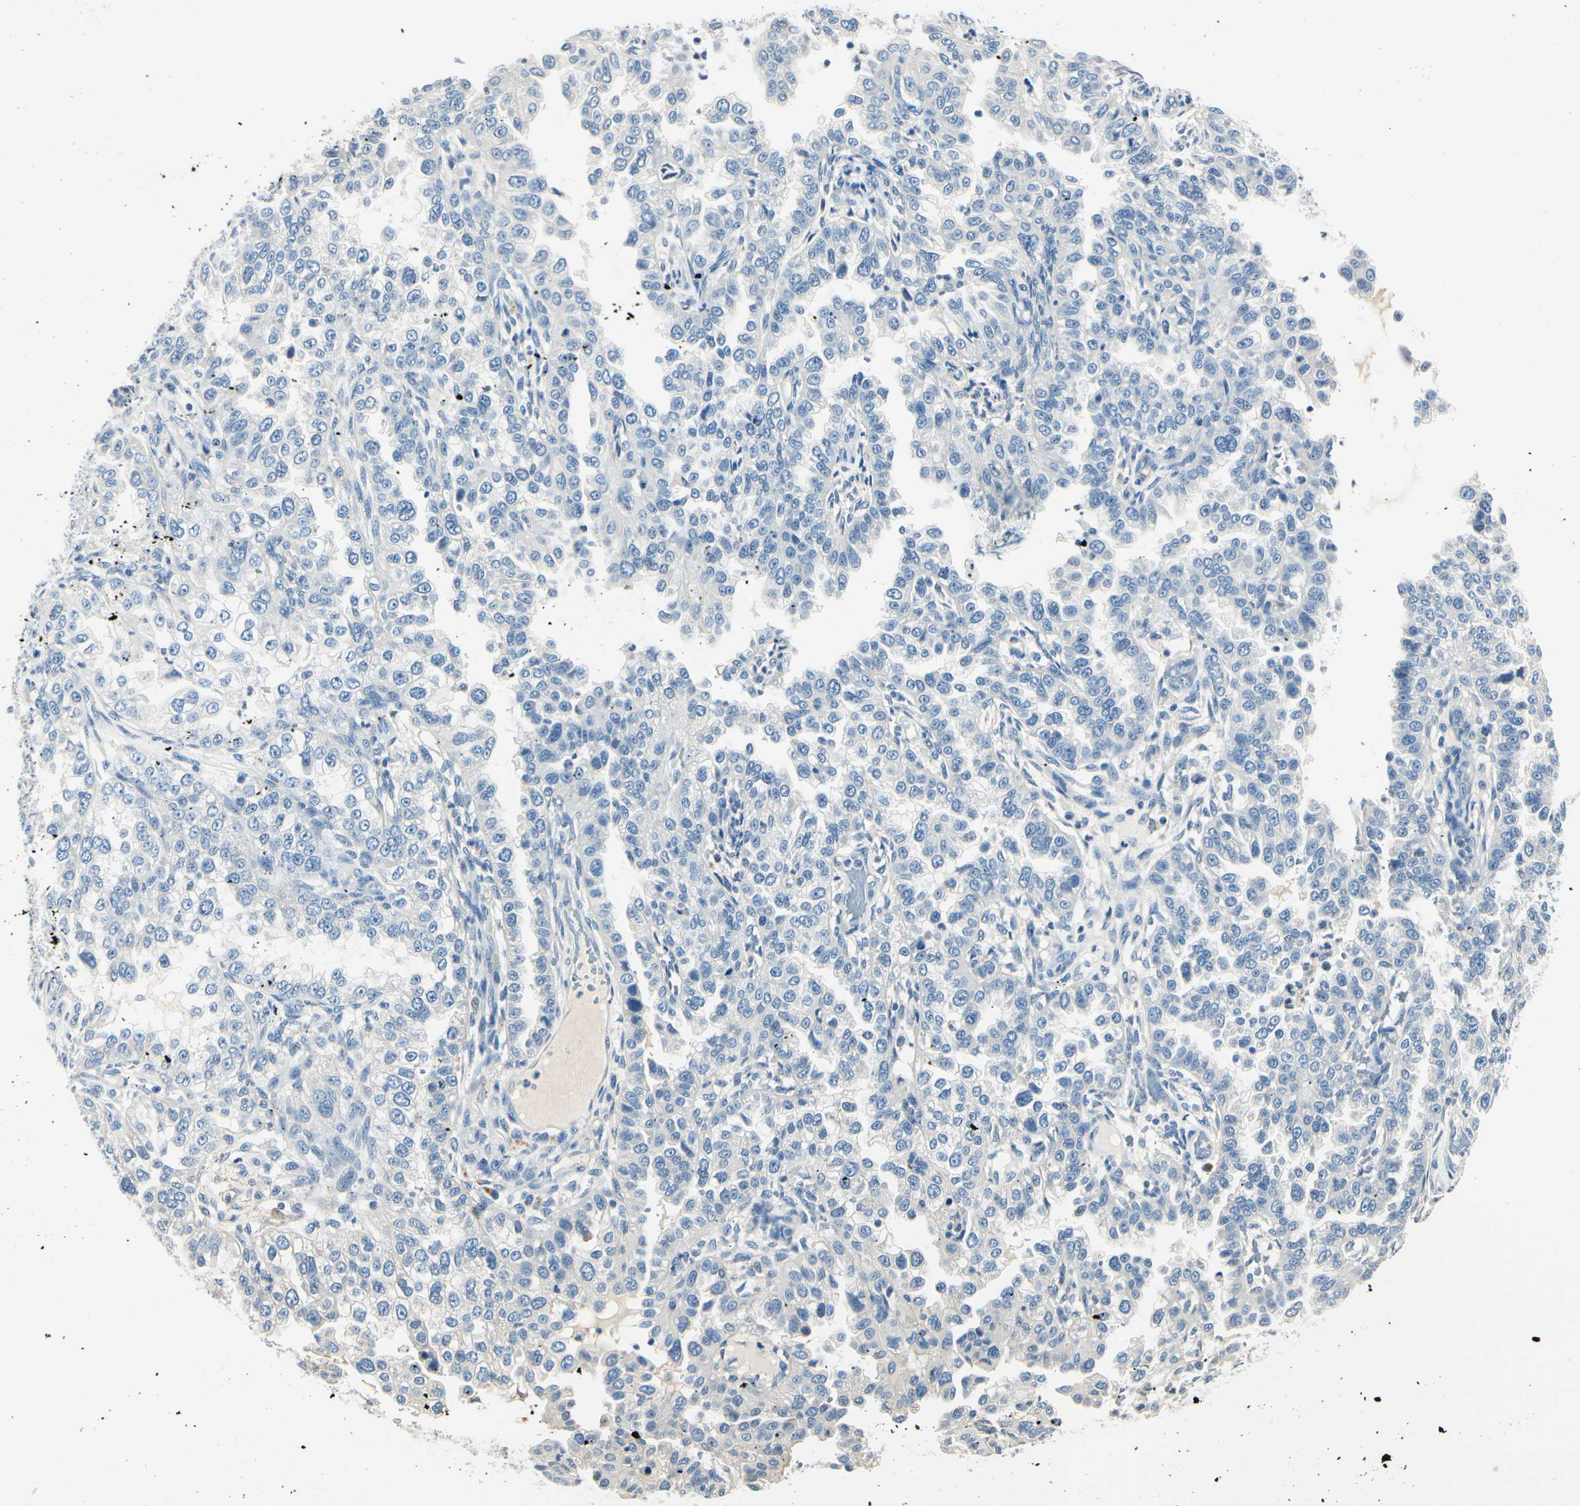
{"staining": {"intensity": "negative", "quantity": "none", "location": "none"}, "tissue": "endometrial cancer", "cell_type": "Tumor cells", "image_type": "cancer", "snomed": [{"axis": "morphology", "description": "Adenocarcinoma, NOS"}, {"axis": "topography", "description": "Endometrium"}], "caption": "DAB (3,3'-diaminobenzidine) immunohistochemical staining of human adenocarcinoma (endometrial) demonstrates no significant positivity in tumor cells.", "gene": "TGFBR3", "patient": {"sex": "female", "age": 85}}